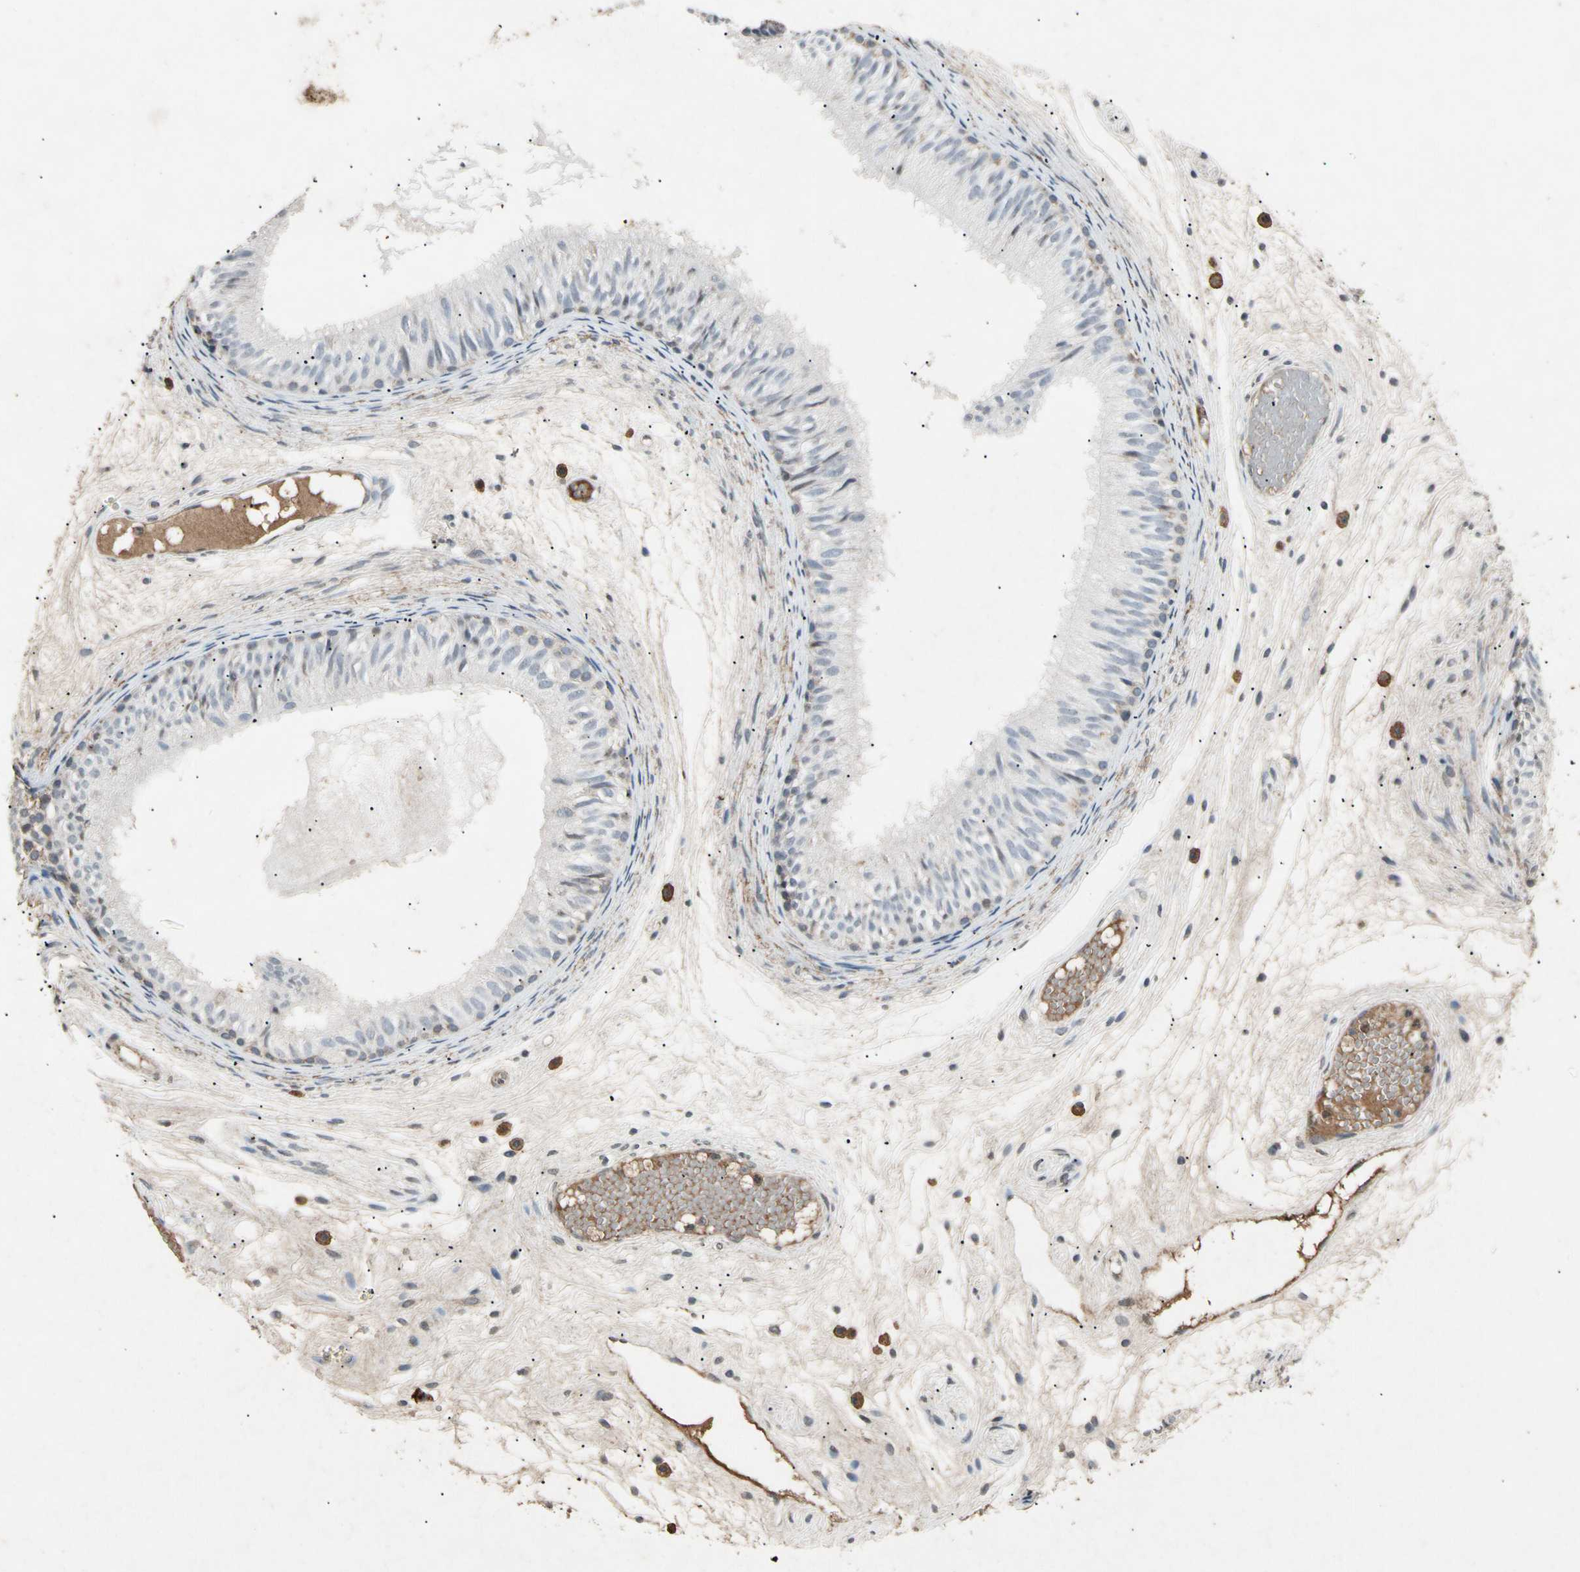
{"staining": {"intensity": "weak", "quantity": "<25%", "location": "cytoplasmic/membranous"}, "tissue": "epididymis", "cell_type": "Glandular cells", "image_type": "normal", "snomed": [{"axis": "morphology", "description": "Normal tissue, NOS"}, {"axis": "morphology", "description": "Atrophy, NOS"}, {"axis": "topography", "description": "Testis"}, {"axis": "topography", "description": "Epididymis"}], "caption": "Epididymis was stained to show a protein in brown. There is no significant positivity in glandular cells. (DAB immunohistochemistry with hematoxylin counter stain).", "gene": "CP", "patient": {"sex": "male", "age": 18}}